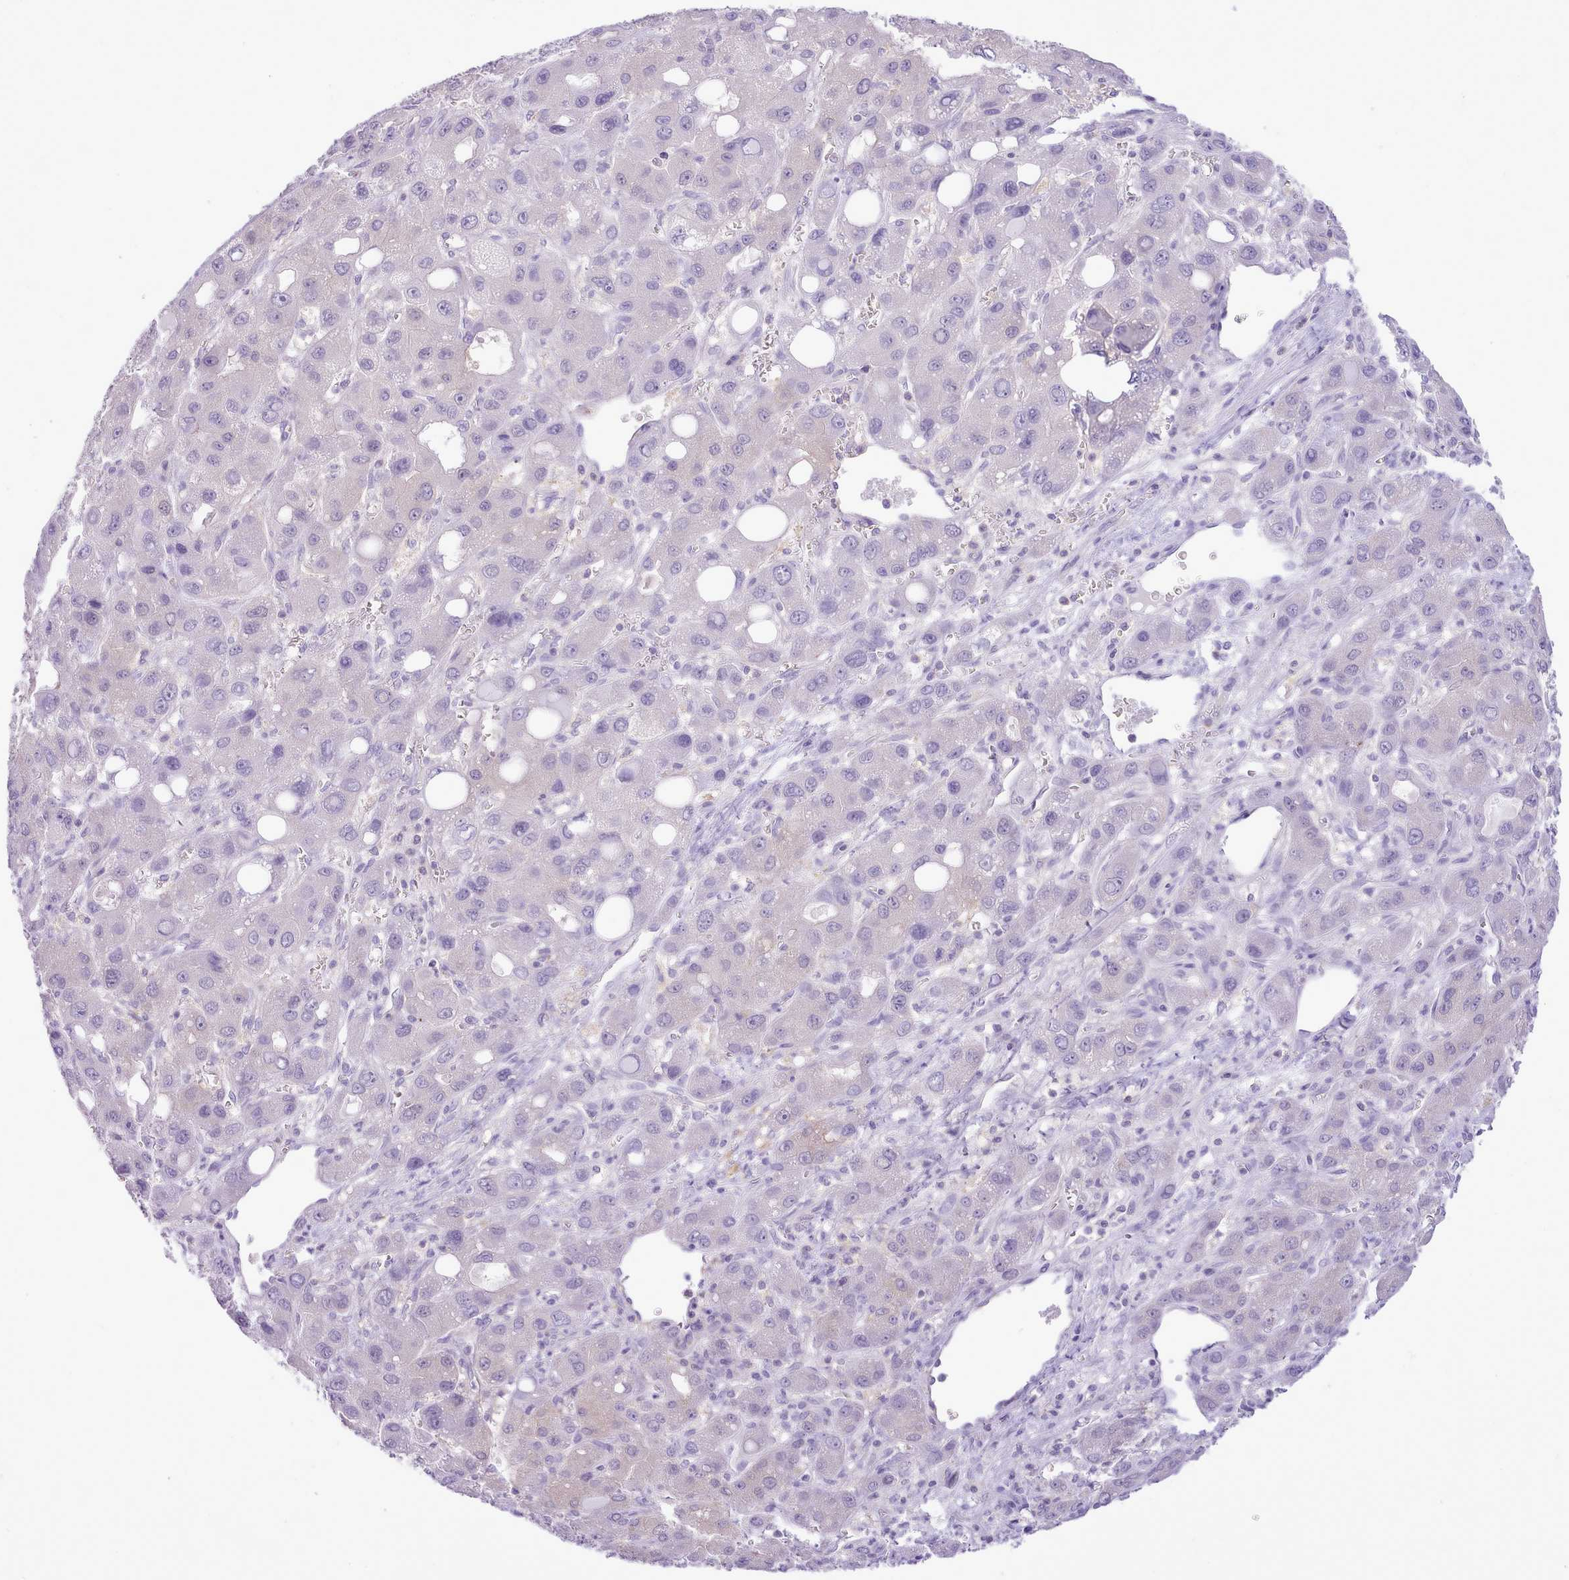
{"staining": {"intensity": "negative", "quantity": "none", "location": "none"}, "tissue": "liver cancer", "cell_type": "Tumor cells", "image_type": "cancer", "snomed": [{"axis": "morphology", "description": "Carcinoma, Hepatocellular, NOS"}, {"axis": "topography", "description": "Liver"}], "caption": "This is a histopathology image of immunohistochemistry staining of hepatocellular carcinoma (liver), which shows no positivity in tumor cells.", "gene": "MDFI", "patient": {"sex": "male", "age": 55}}